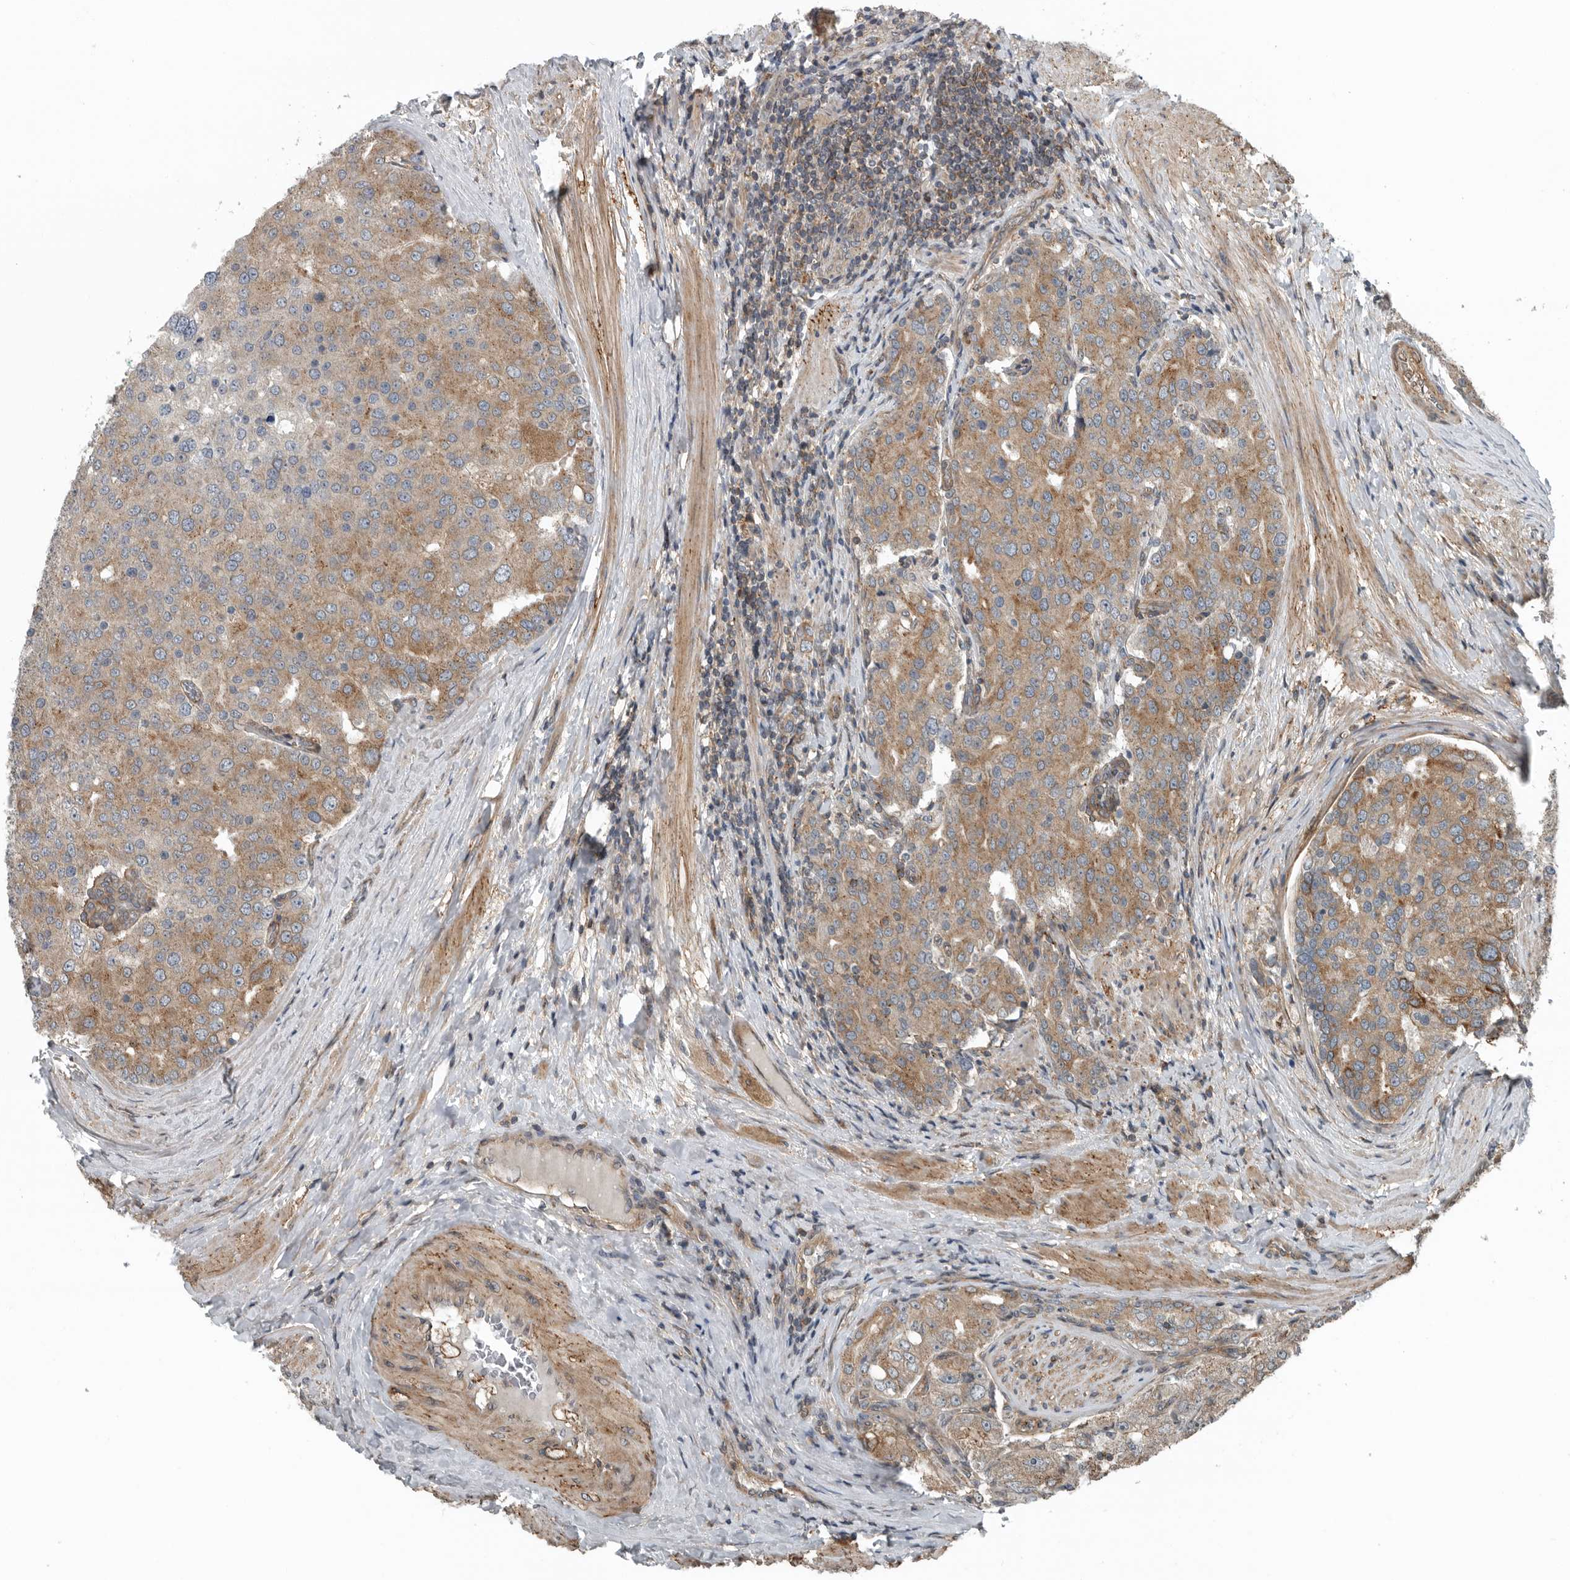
{"staining": {"intensity": "moderate", "quantity": "25%-75%", "location": "cytoplasmic/membranous"}, "tissue": "prostate cancer", "cell_type": "Tumor cells", "image_type": "cancer", "snomed": [{"axis": "morphology", "description": "Adenocarcinoma, High grade"}, {"axis": "topography", "description": "Prostate"}], "caption": "About 25%-75% of tumor cells in prostate cancer demonstrate moderate cytoplasmic/membranous protein staining as visualized by brown immunohistochemical staining.", "gene": "AMFR", "patient": {"sex": "male", "age": 50}}